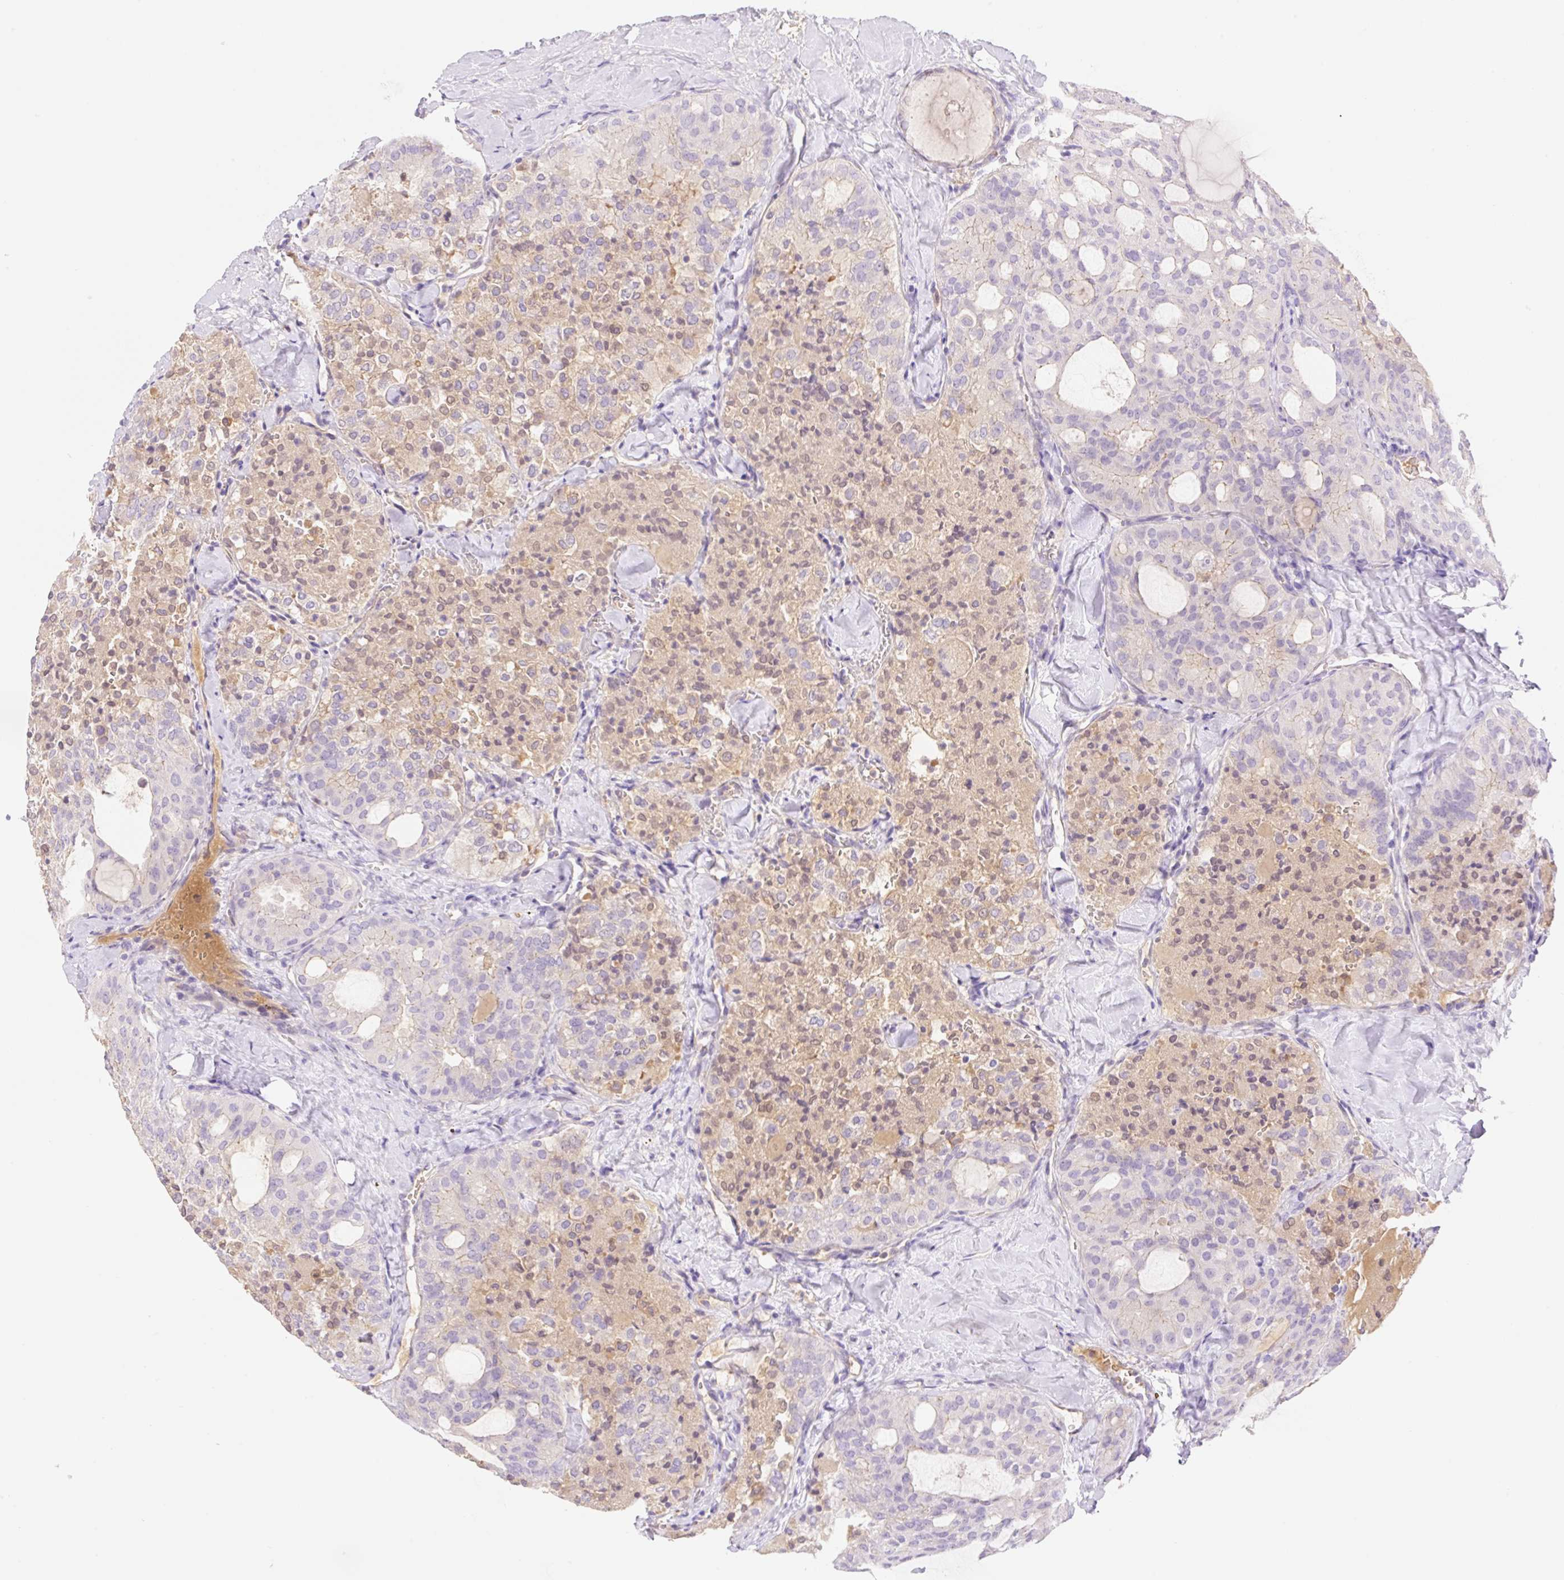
{"staining": {"intensity": "weak", "quantity": "25%-75%", "location": "cytoplasmic/membranous,nuclear"}, "tissue": "thyroid cancer", "cell_type": "Tumor cells", "image_type": "cancer", "snomed": [{"axis": "morphology", "description": "Follicular adenoma carcinoma, NOS"}, {"axis": "topography", "description": "Thyroid gland"}], "caption": "An image of human thyroid follicular adenoma carcinoma stained for a protein displays weak cytoplasmic/membranous and nuclear brown staining in tumor cells.", "gene": "DENND5A", "patient": {"sex": "male", "age": 75}}